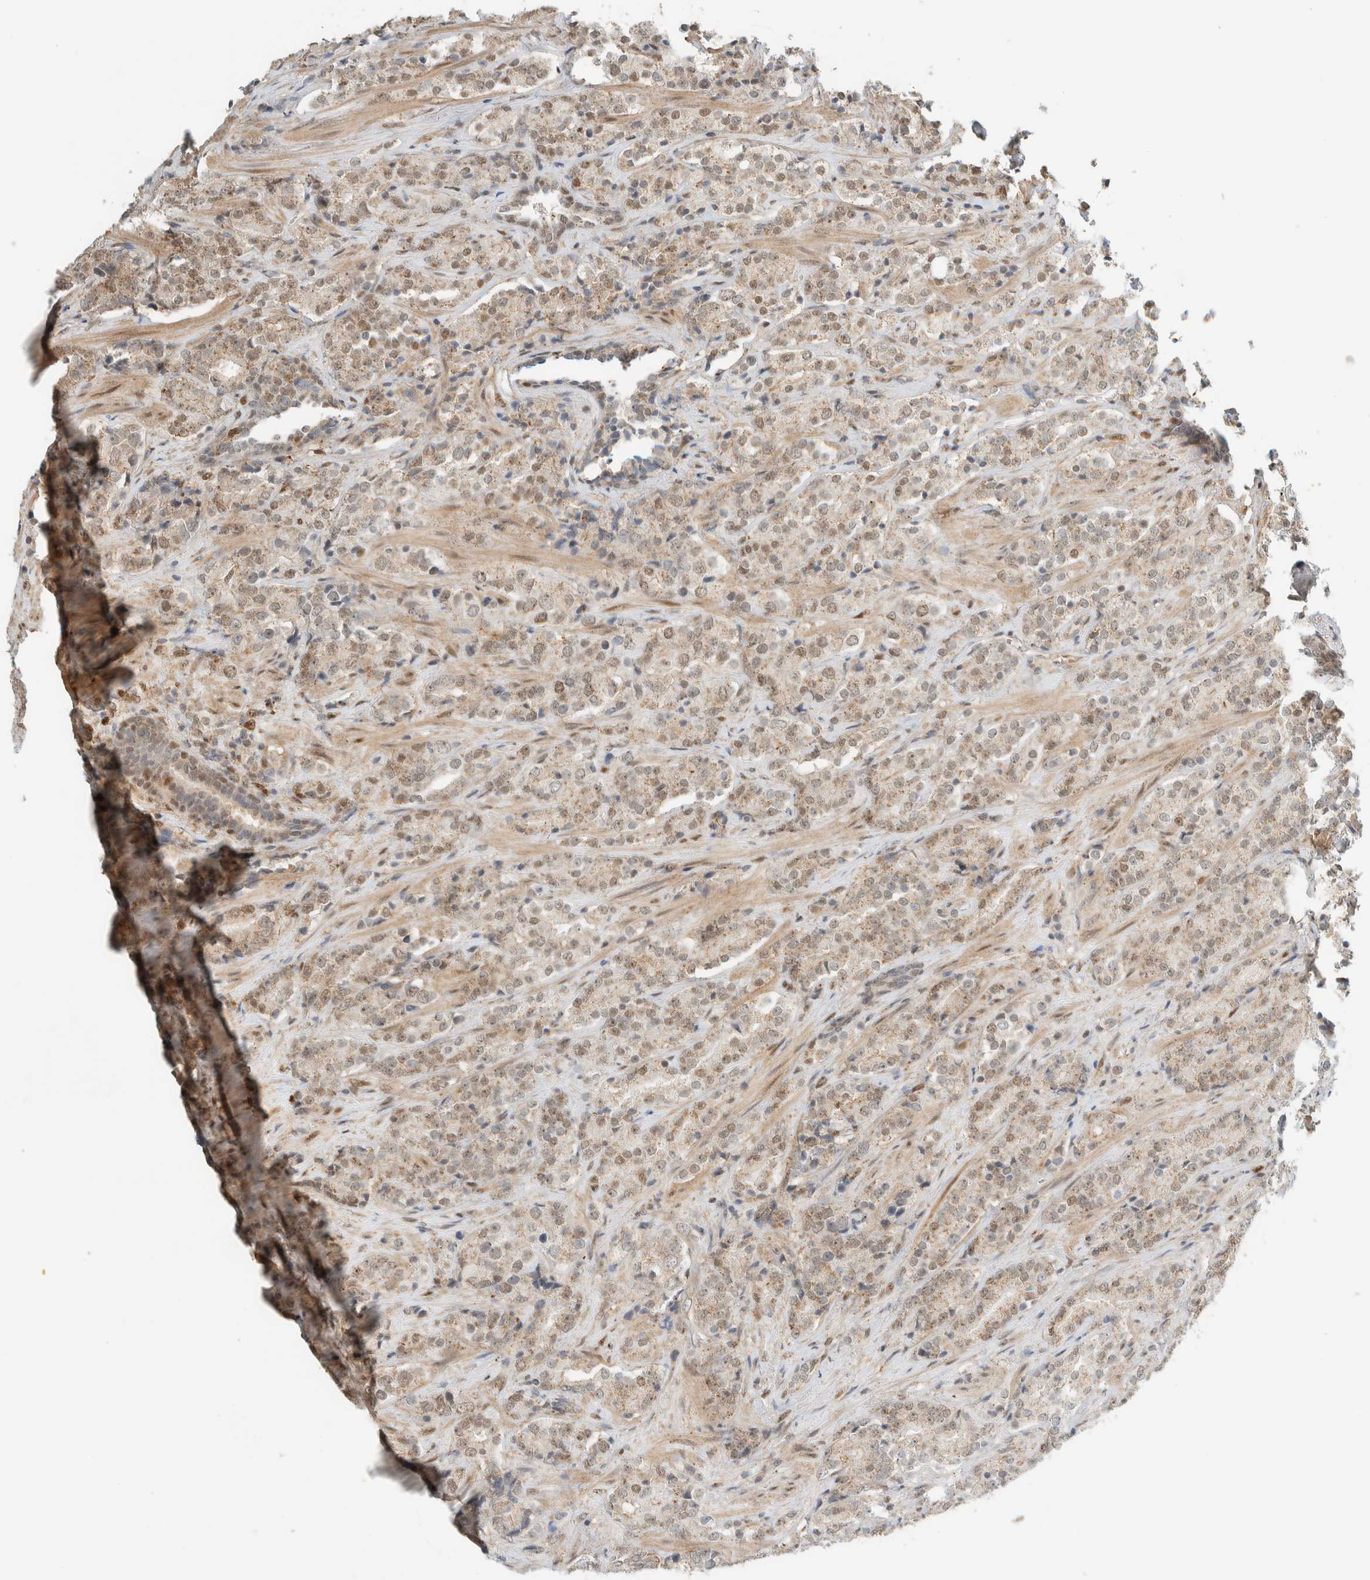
{"staining": {"intensity": "weak", "quantity": ">75%", "location": "cytoplasmic/membranous,nuclear"}, "tissue": "prostate cancer", "cell_type": "Tumor cells", "image_type": "cancer", "snomed": [{"axis": "morphology", "description": "Adenocarcinoma, High grade"}, {"axis": "topography", "description": "Prostate"}], "caption": "An immunohistochemistry (IHC) photomicrograph of neoplastic tissue is shown. Protein staining in brown highlights weak cytoplasmic/membranous and nuclear positivity in prostate cancer (adenocarcinoma (high-grade)) within tumor cells. (Brightfield microscopy of DAB IHC at high magnification).", "gene": "TFE3", "patient": {"sex": "male", "age": 71}}